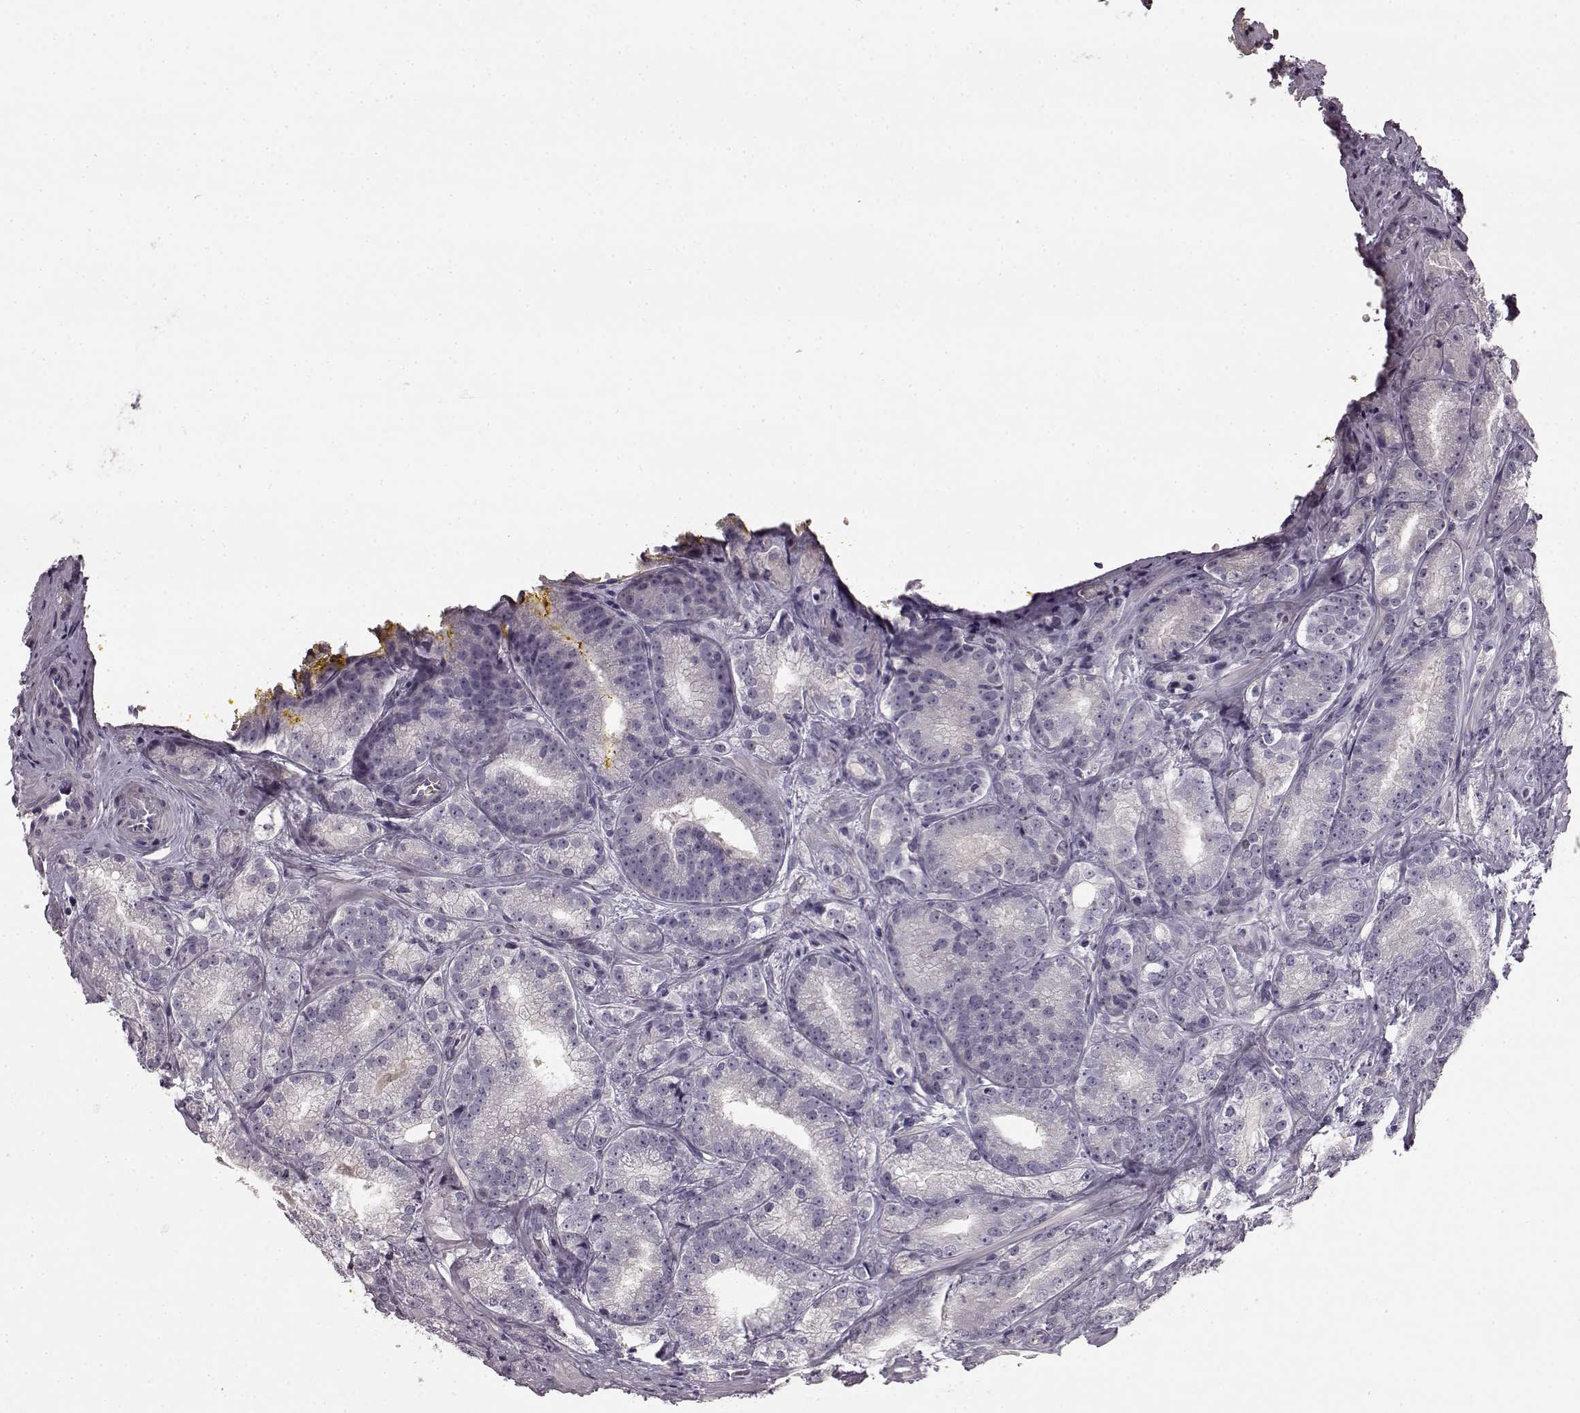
{"staining": {"intensity": "negative", "quantity": "none", "location": "none"}, "tissue": "prostate cancer", "cell_type": "Tumor cells", "image_type": "cancer", "snomed": [{"axis": "morphology", "description": "Adenocarcinoma, NOS"}, {"axis": "topography", "description": "Prostate"}], "caption": "This histopathology image is of adenocarcinoma (prostate) stained with immunohistochemistry (IHC) to label a protein in brown with the nuclei are counter-stained blue. There is no expression in tumor cells. (Brightfield microscopy of DAB IHC at high magnification).", "gene": "KRT85", "patient": {"sex": "male", "age": 63}}